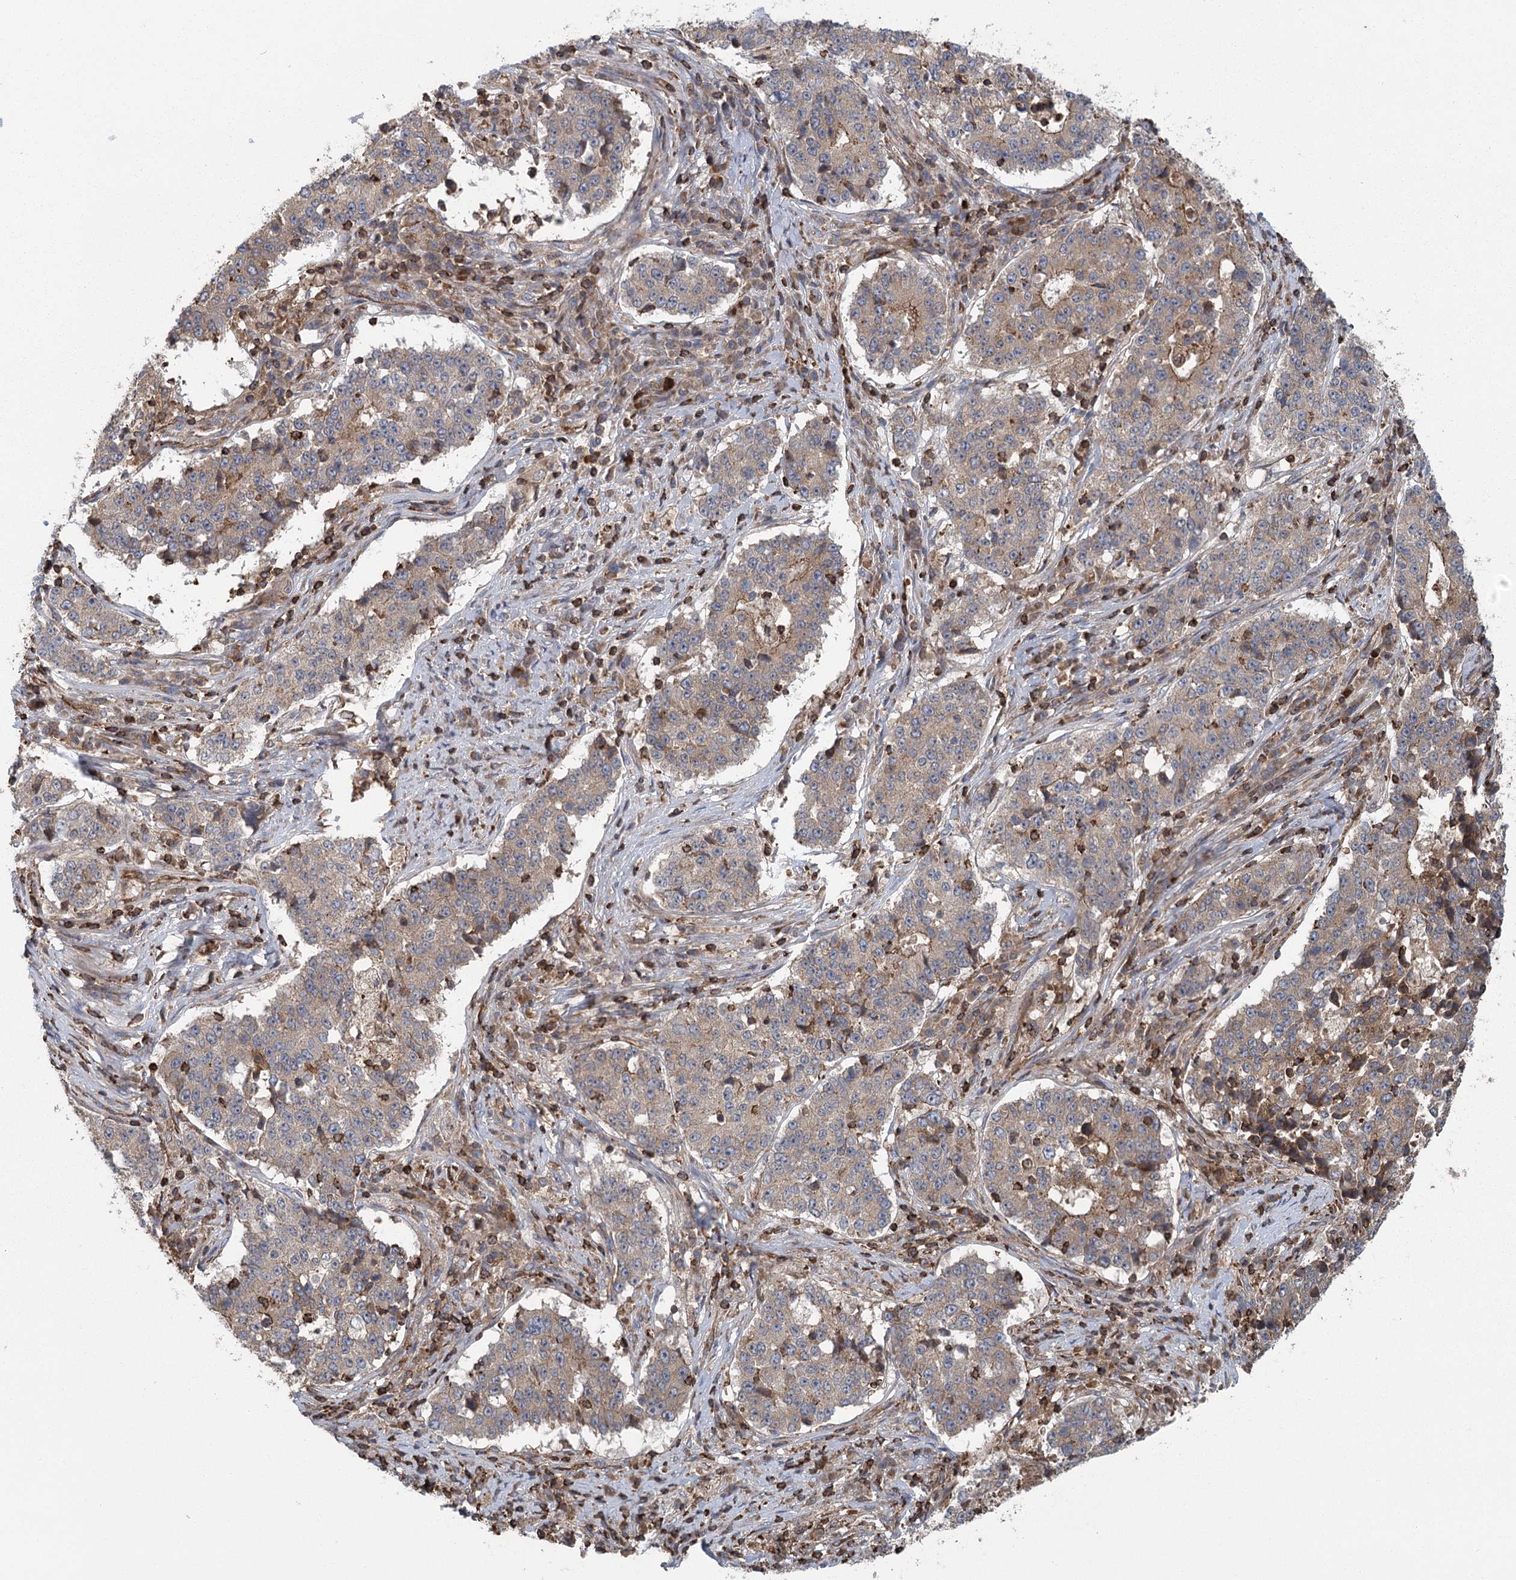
{"staining": {"intensity": "moderate", "quantity": ">75%", "location": "cytoplasmic/membranous"}, "tissue": "stomach cancer", "cell_type": "Tumor cells", "image_type": "cancer", "snomed": [{"axis": "morphology", "description": "Adenocarcinoma, NOS"}, {"axis": "topography", "description": "Stomach"}], "caption": "Immunohistochemical staining of stomach cancer reveals moderate cytoplasmic/membranous protein positivity in approximately >75% of tumor cells.", "gene": "PLEKHA7", "patient": {"sex": "male", "age": 59}}